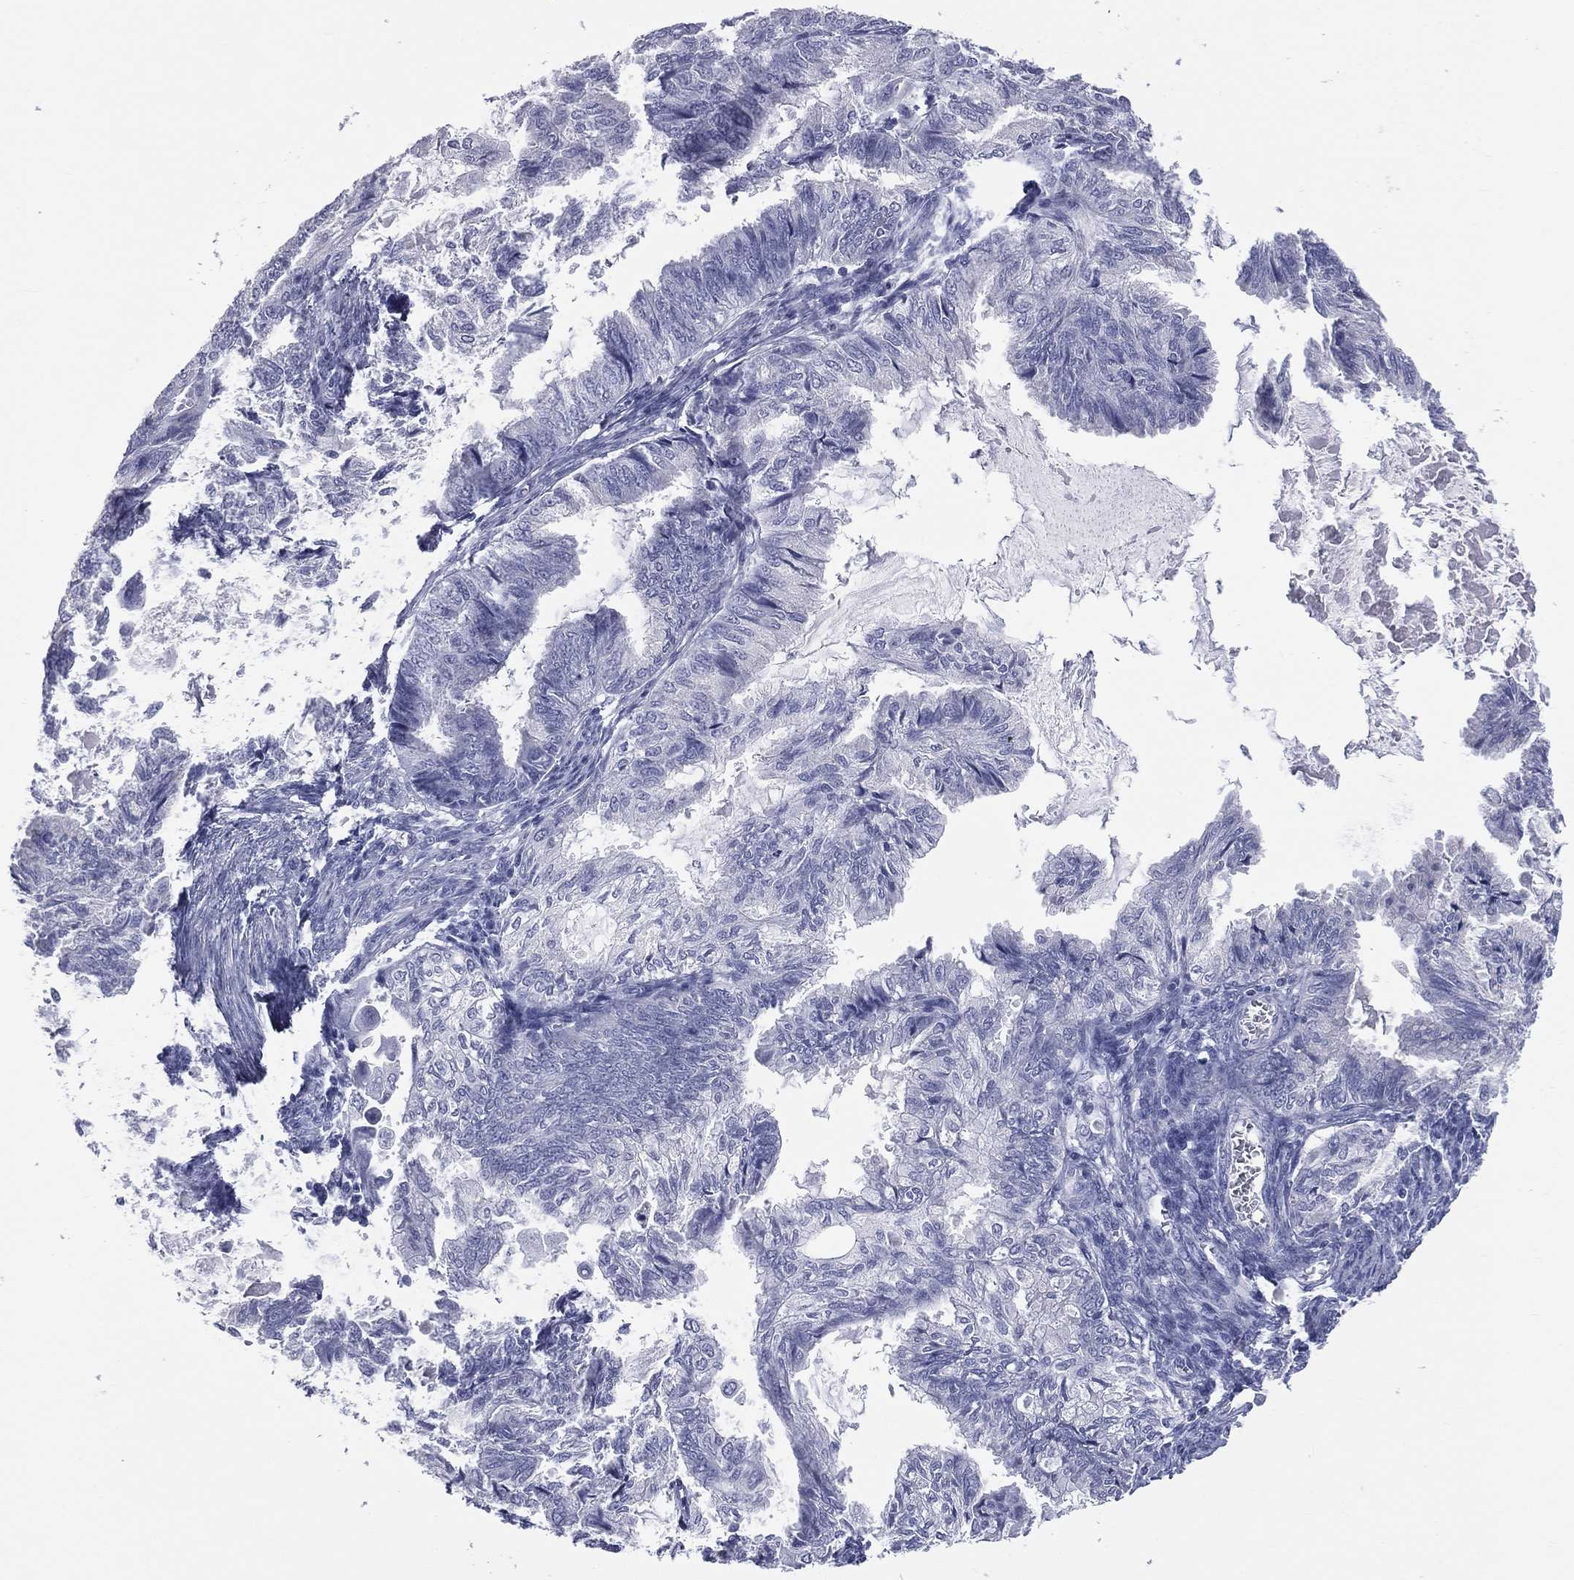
{"staining": {"intensity": "negative", "quantity": "none", "location": "none"}, "tissue": "endometrial cancer", "cell_type": "Tumor cells", "image_type": "cancer", "snomed": [{"axis": "morphology", "description": "Adenocarcinoma, NOS"}, {"axis": "topography", "description": "Endometrium"}], "caption": "The photomicrograph demonstrates no significant positivity in tumor cells of endometrial adenocarcinoma.", "gene": "MLN", "patient": {"sex": "female", "age": 86}}